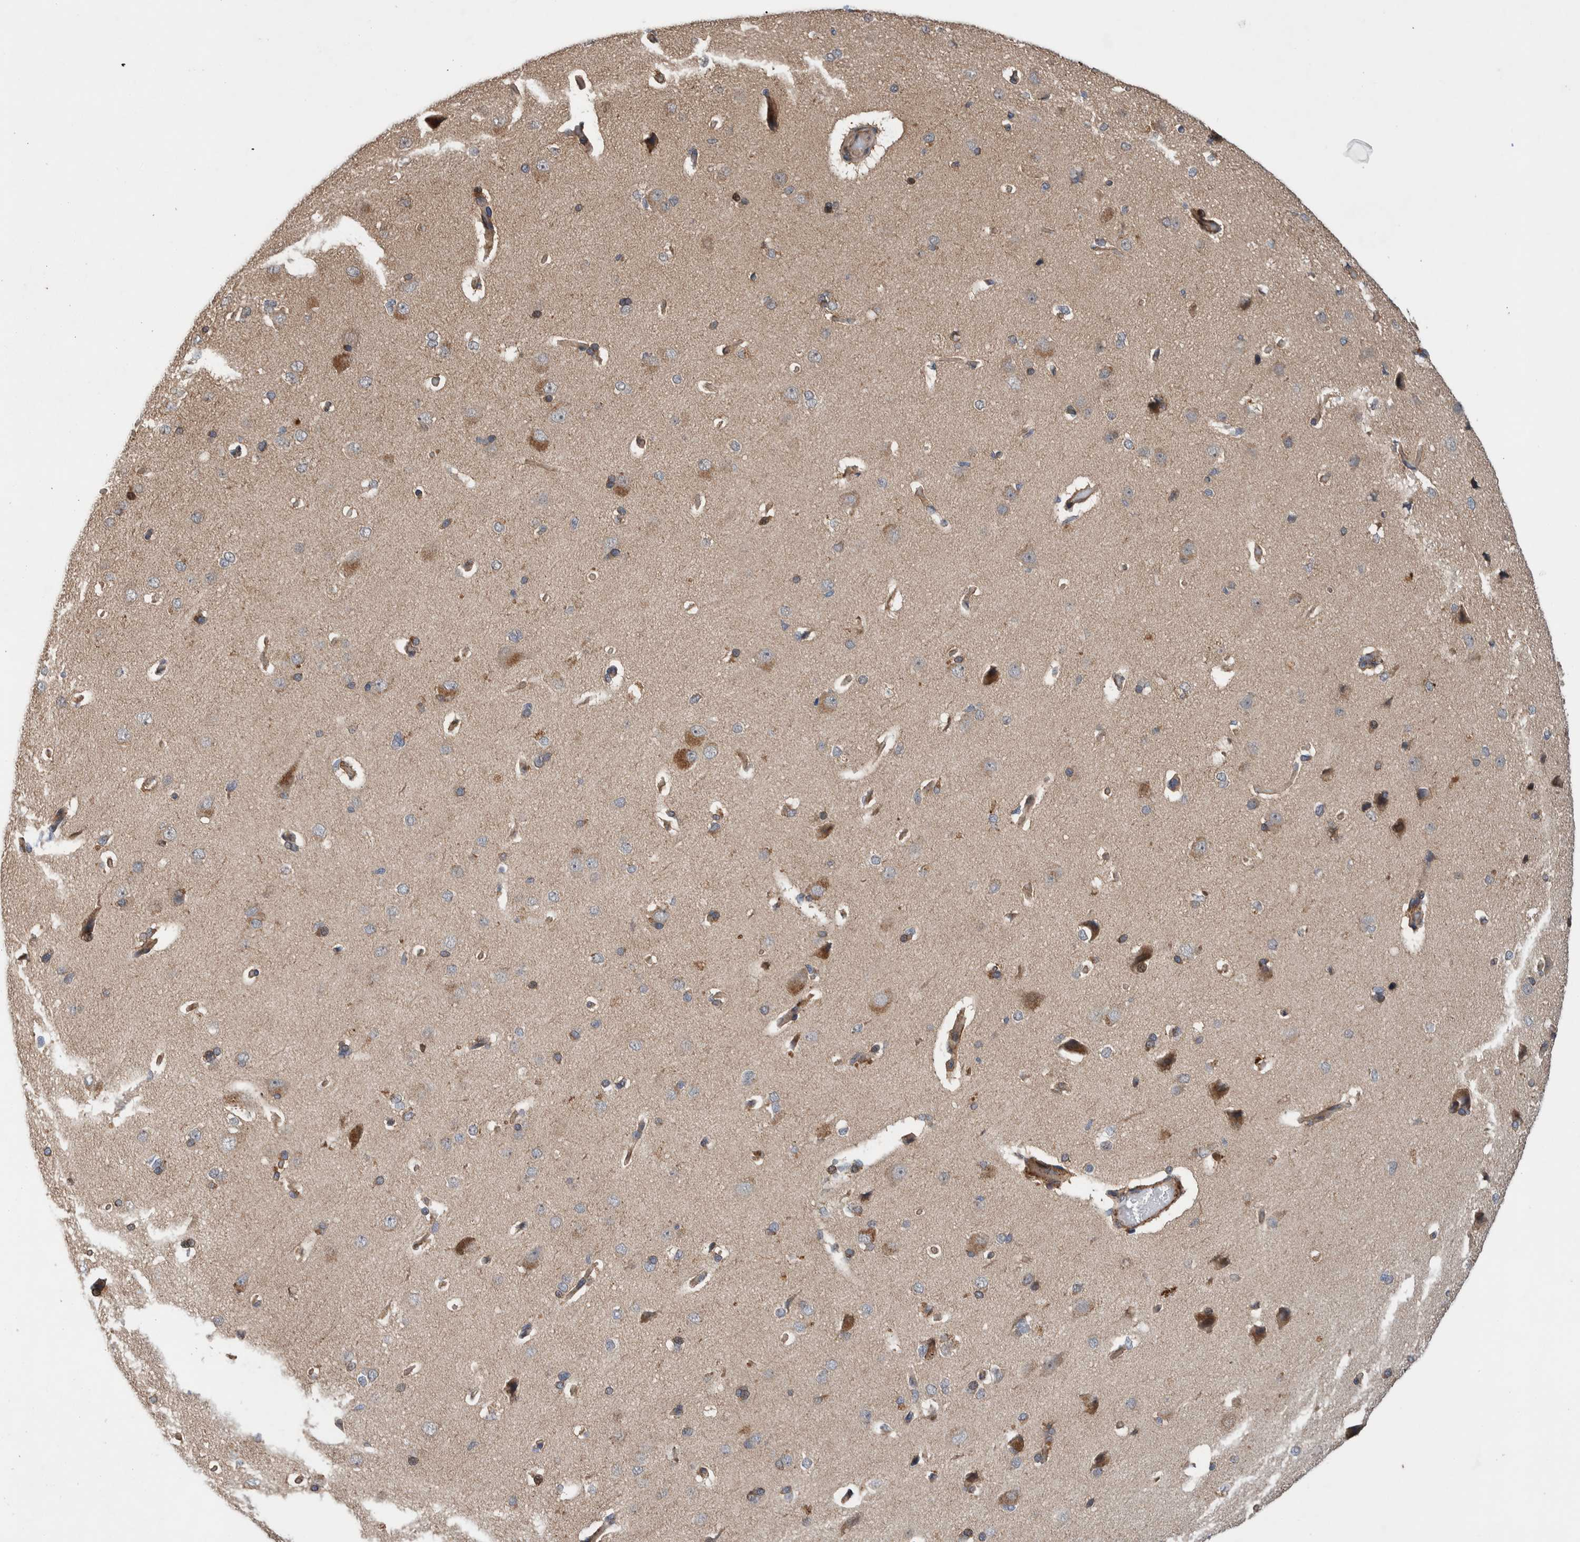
{"staining": {"intensity": "moderate", "quantity": ">75%", "location": "cytoplasmic/membranous"}, "tissue": "cerebral cortex", "cell_type": "Endothelial cells", "image_type": "normal", "snomed": [{"axis": "morphology", "description": "Normal tissue, NOS"}, {"axis": "topography", "description": "Cerebral cortex"}], "caption": "High-power microscopy captured an immunohistochemistry (IHC) micrograph of normal cerebral cortex, revealing moderate cytoplasmic/membranous positivity in approximately >75% of endothelial cells. (Stains: DAB (3,3'-diaminobenzidine) in brown, nuclei in blue, Microscopy: brightfield microscopy at high magnification).", "gene": "PIK3R6", "patient": {"sex": "male", "age": 62}}